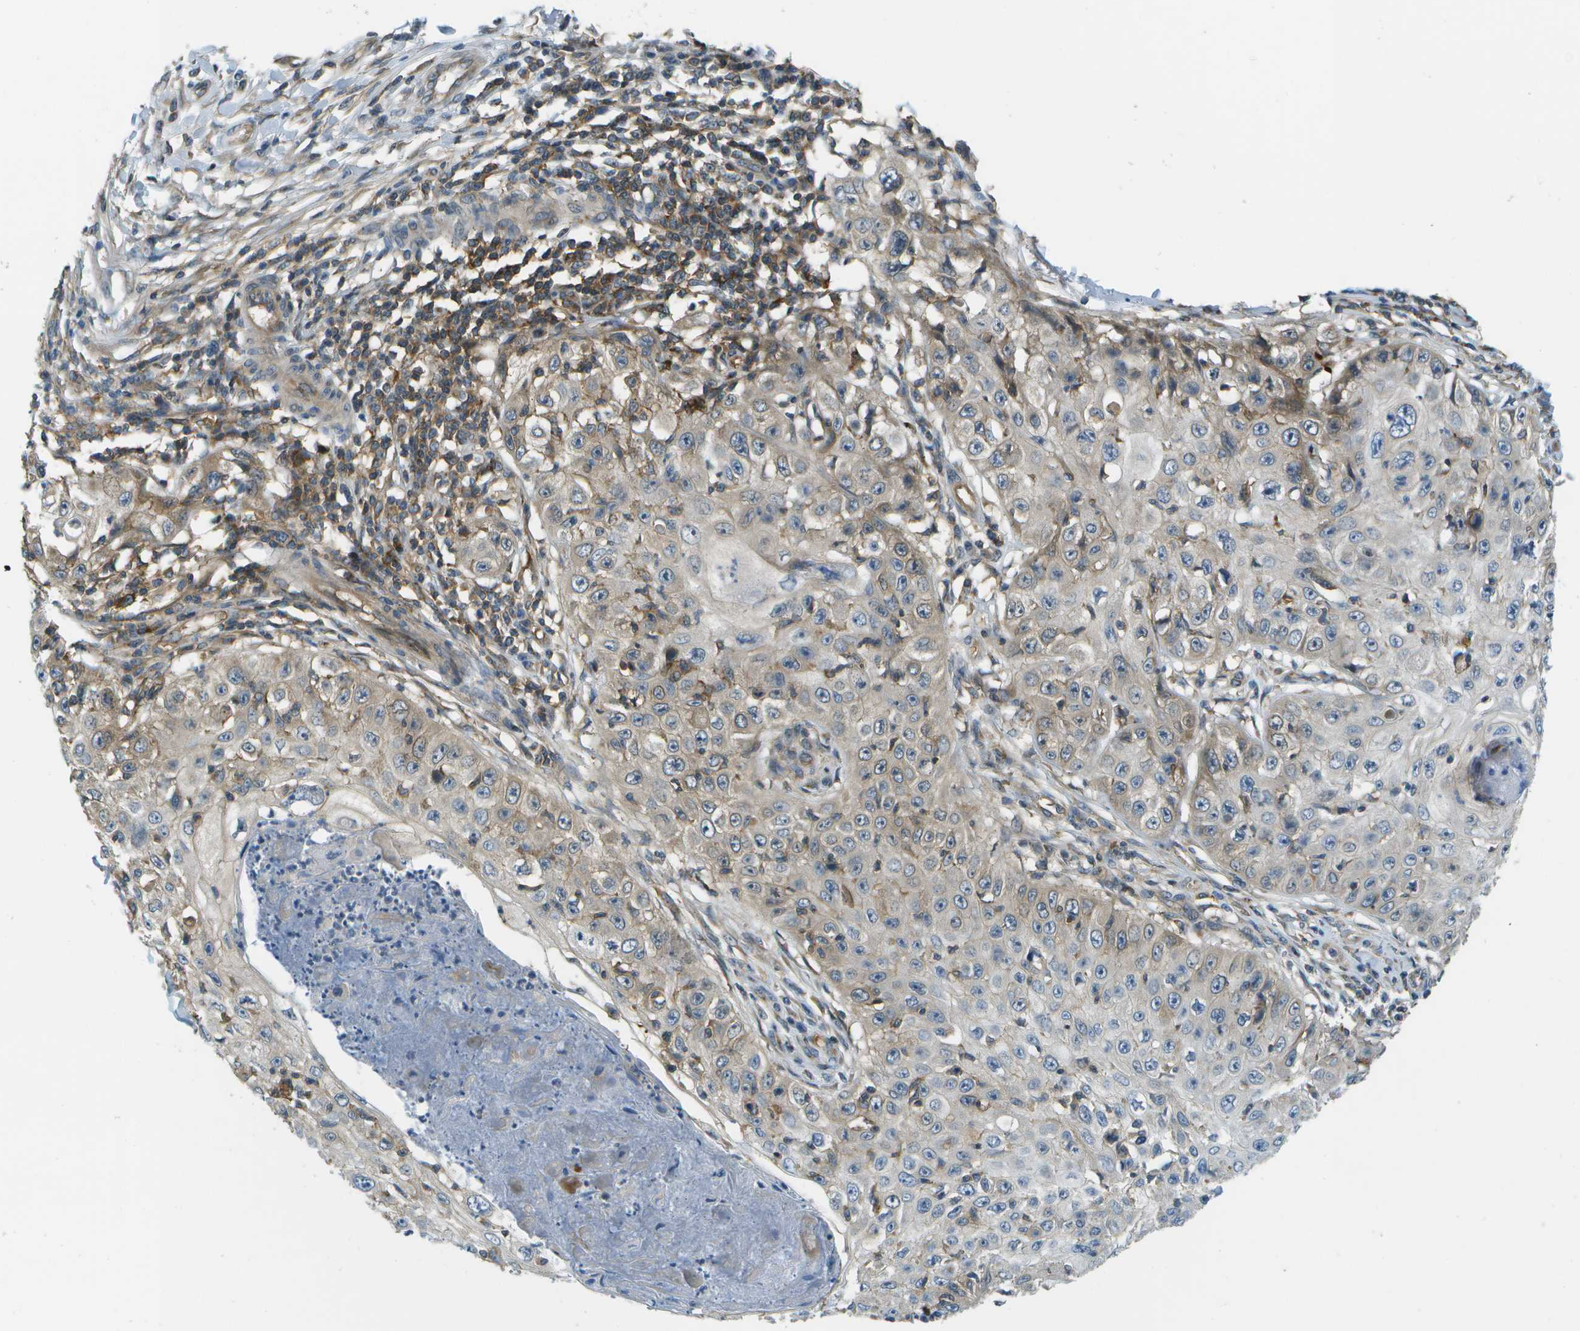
{"staining": {"intensity": "weak", "quantity": "25%-75%", "location": "cytoplasmic/membranous"}, "tissue": "skin cancer", "cell_type": "Tumor cells", "image_type": "cancer", "snomed": [{"axis": "morphology", "description": "Squamous cell carcinoma, NOS"}, {"axis": "topography", "description": "Skin"}], "caption": "Tumor cells display low levels of weak cytoplasmic/membranous expression in approximately 25%-75% of cells in human skin cancer.", "gene": "CTIF", "patient": {"sex": "male", "age": 86}}